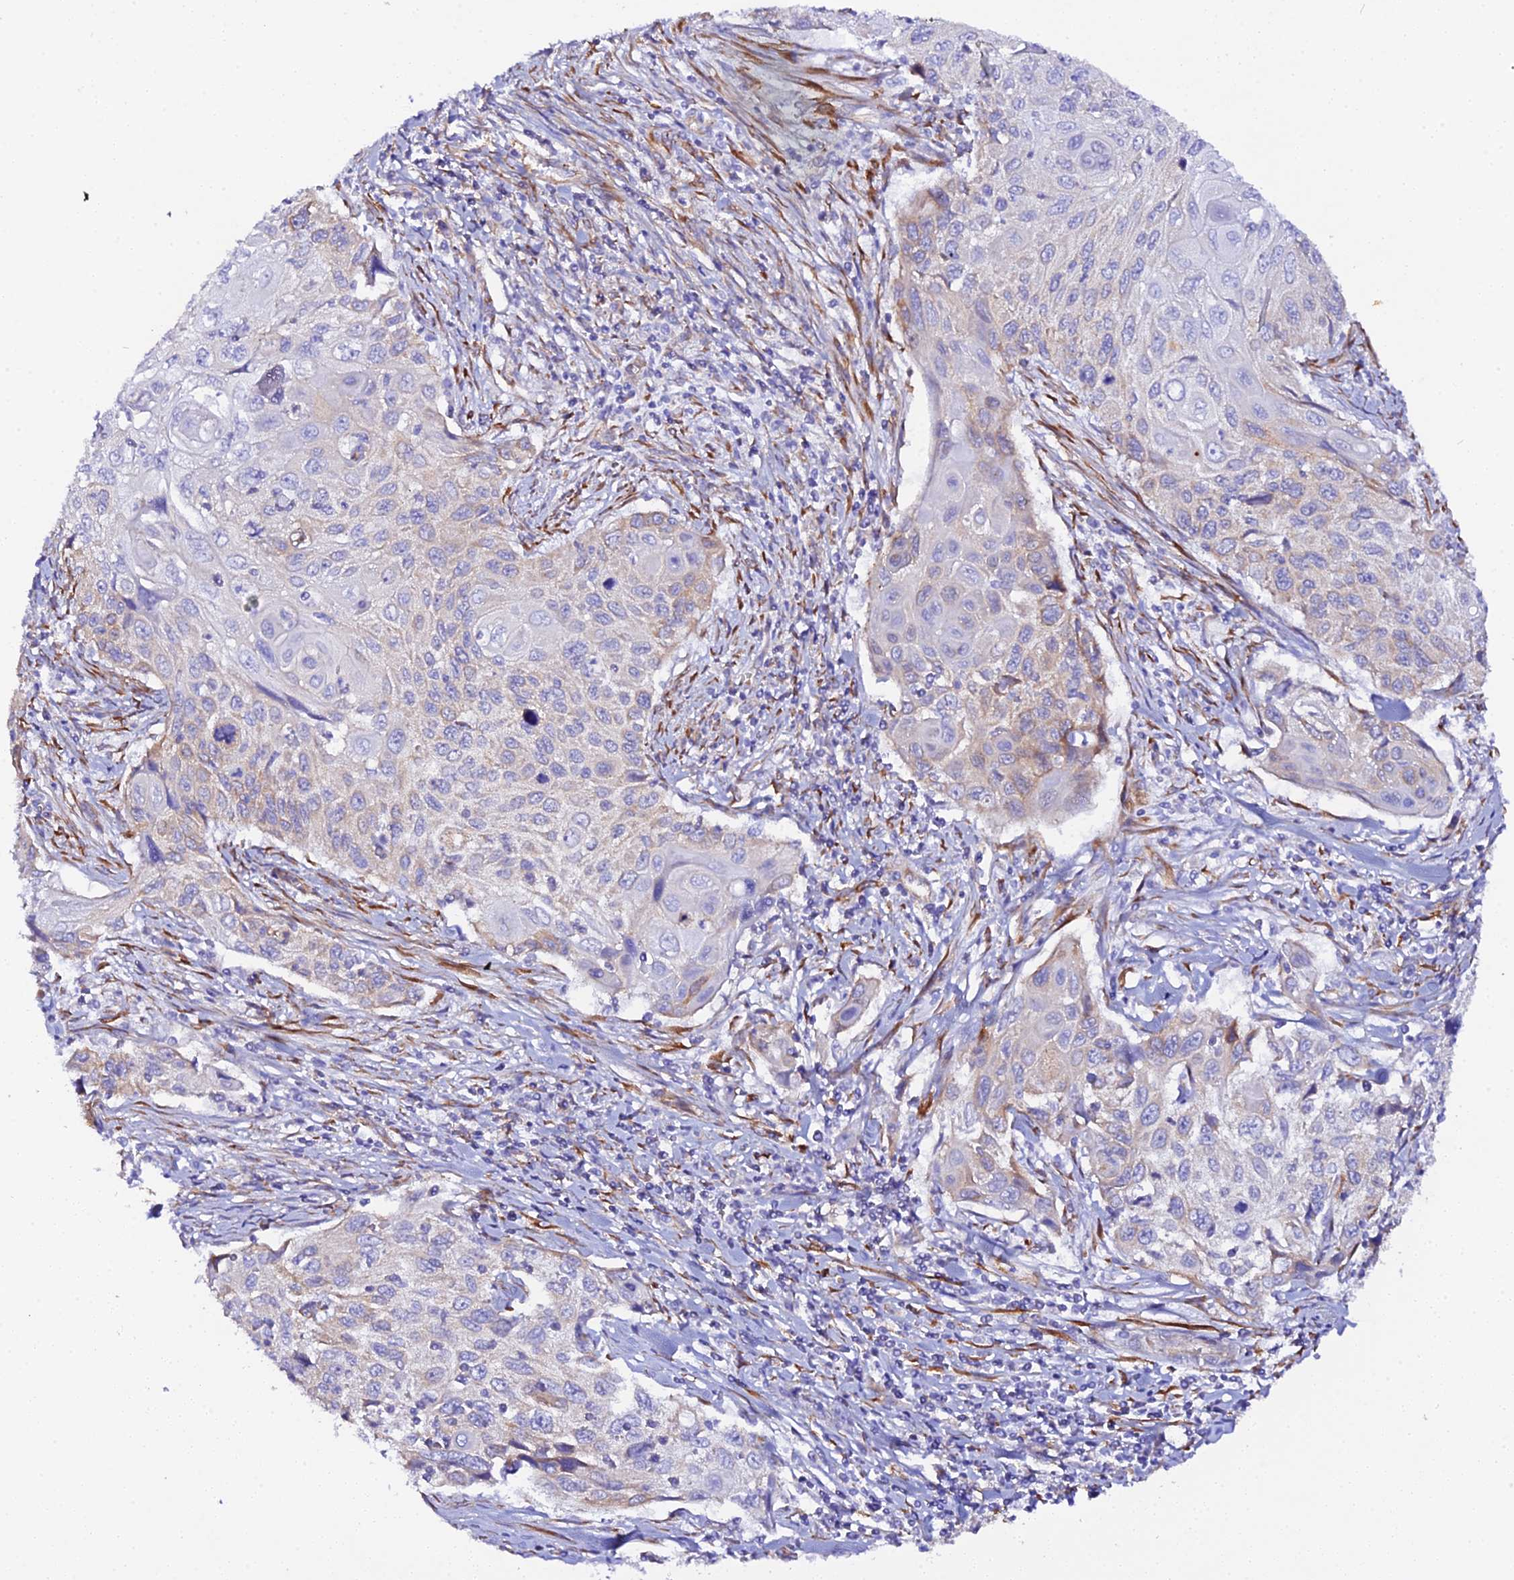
{"staining": {"intensity": "weak", "quantity": "<25%", "location": "cytoplasmic/membranous"}, "tissue": "cervical cancer", "cell_type": "Tumor cells", "image_type": "cancer", "snomed": [{"axis": "morphology", "description": "Squamous cell carcinoma, NOS"}, {"axis": "topography", "description": "Cervix"}], "caption": "Cervical squamous cell carcinoma was stained to show a protein in brown. There is no significant expression in tumor cells.", "gene": "CFAP45", "patient": {"sex": "female", "age": 70}}